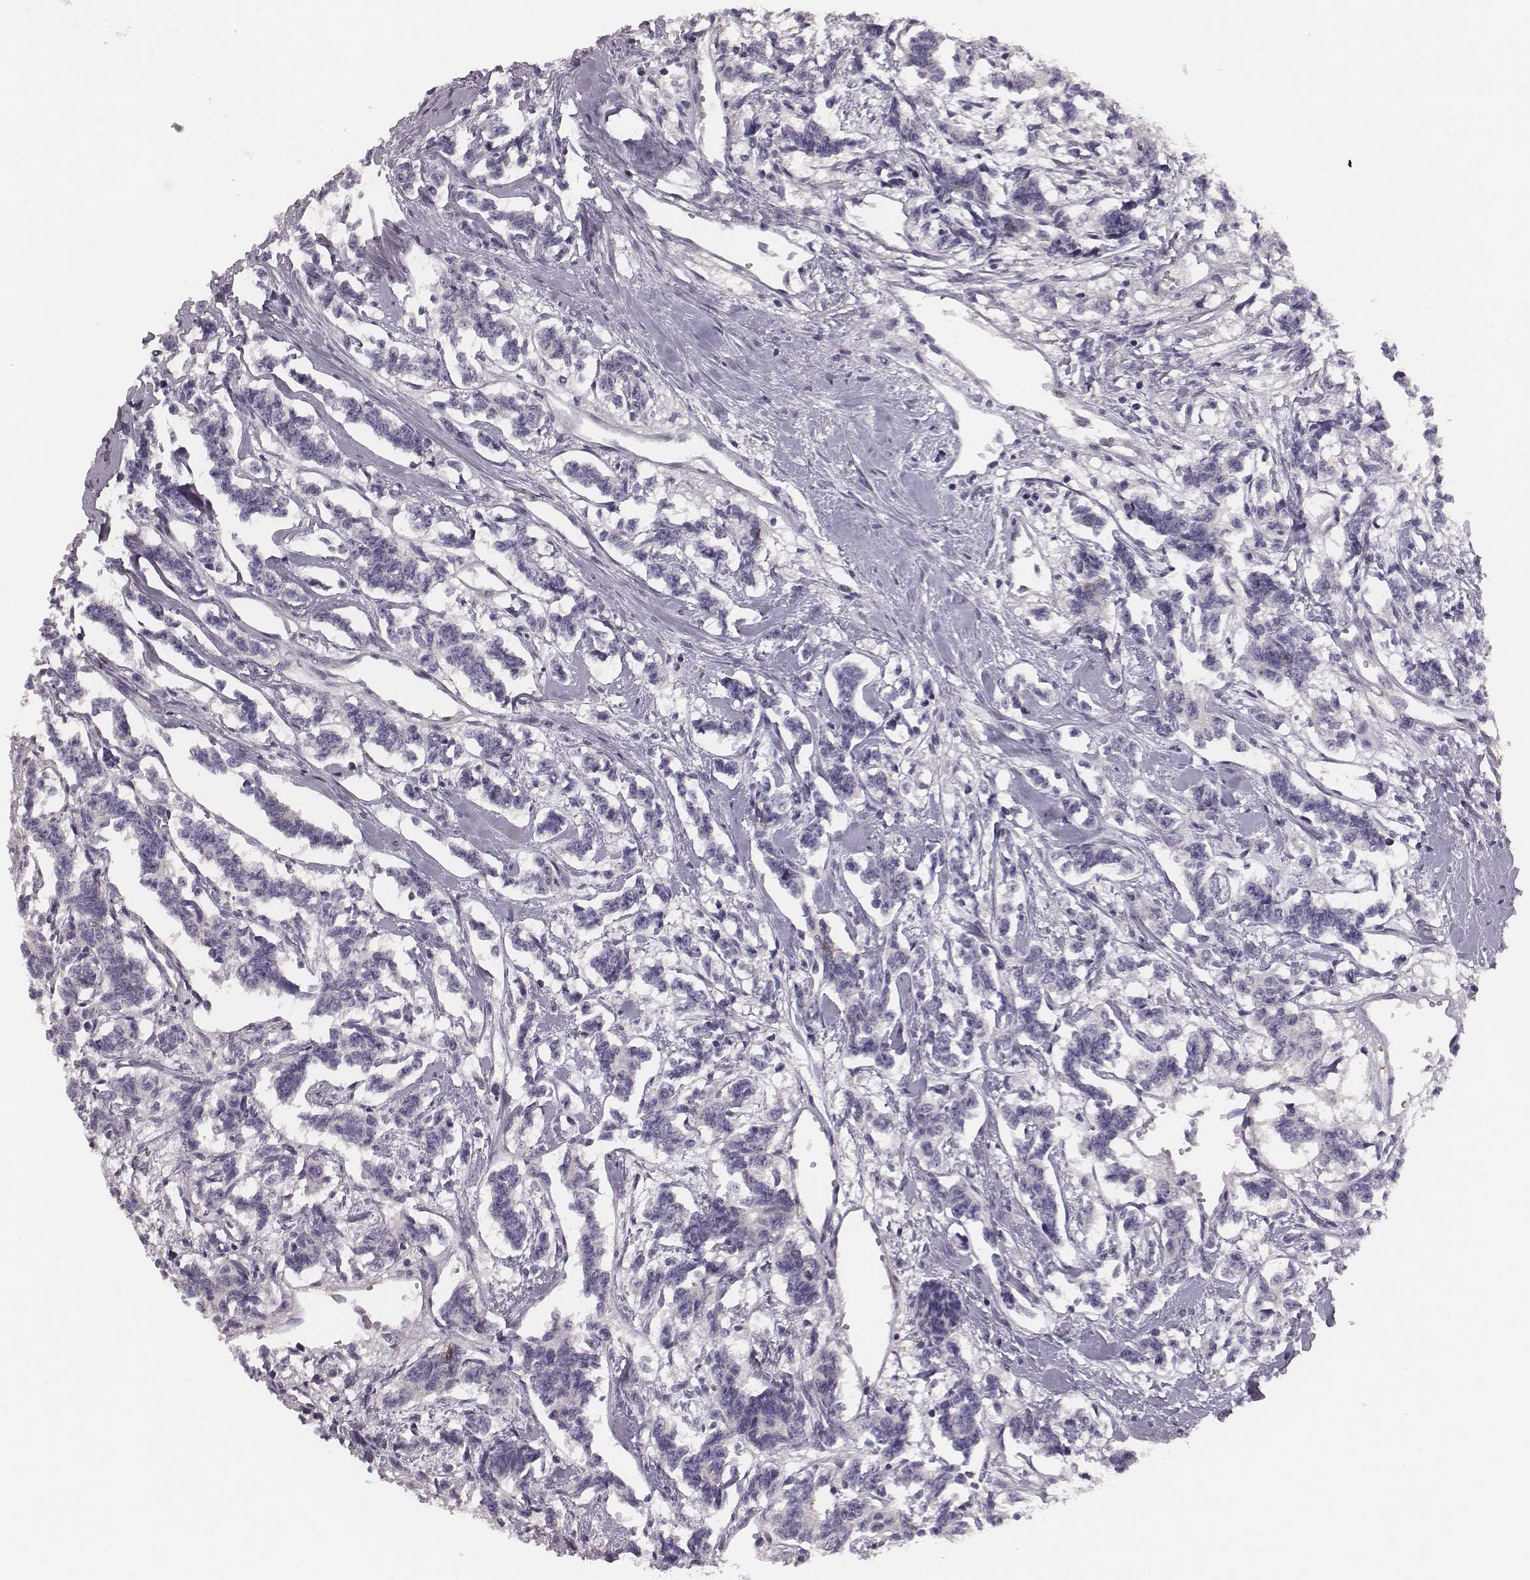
{"staining": {"intensity": "negative", "quantity": "none", "location": "none"}, "tissue": "carcinoid", "cell_type": "Tumor cells", "image_type": "cancer", "snomed": [{"axis": "morphology", "description": "Carcinoid, malignant, NOS"}, {"axis": "topography", "description": "Kidney"}], "caption": "A photomicrograph of carcinoid stained for a protein demonstrates no brown staining in tumor cells.", "gene": "PBK", "patient": {"sex": "female", "age": 41}}